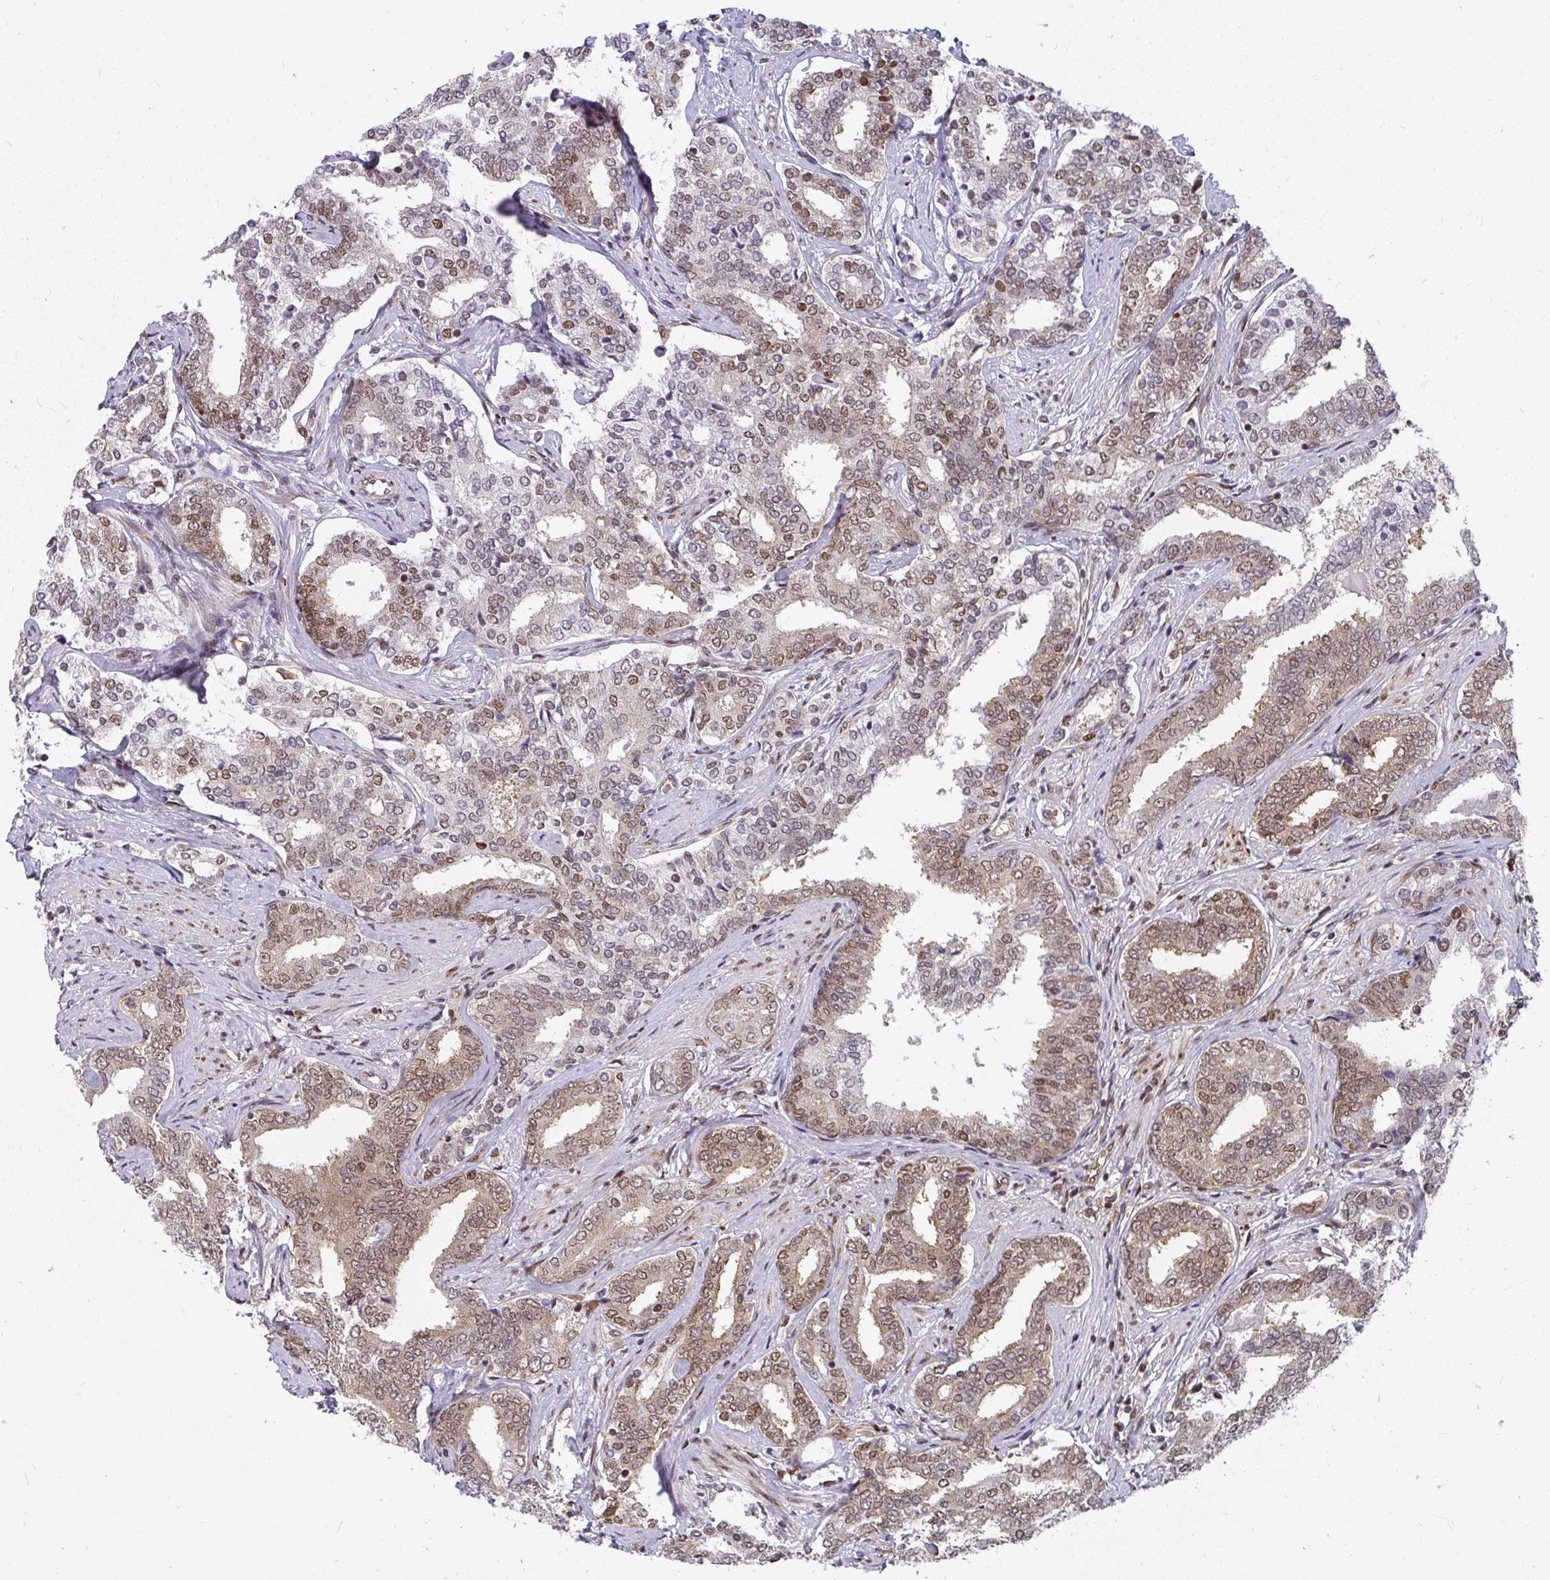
{"staining": {"intensity": "moderate", "quantity": "25%-75%", "location": "nuclear"}, "tissue": "prostate cancer", "cell_type": "Tumor cells", "image_type": "cancer", "snomed": [{"axis": "morphology", "description": "Adenocarcinoma, High grade"}, {"axis": "topography", "description": "Prostate"}], "caption": "Immunohistochemistry (IHC) micrograph of neoplastic tissue: prostate adenocarcinoma (high-grade) stained using IHC displays medium levels of moderate protein expression localized specifically in the nuclear of tumor cells, appearing as a nuclear brown color.", "gene": "SYNCRIP", "patient": {"sex": "male", "age": 72}}